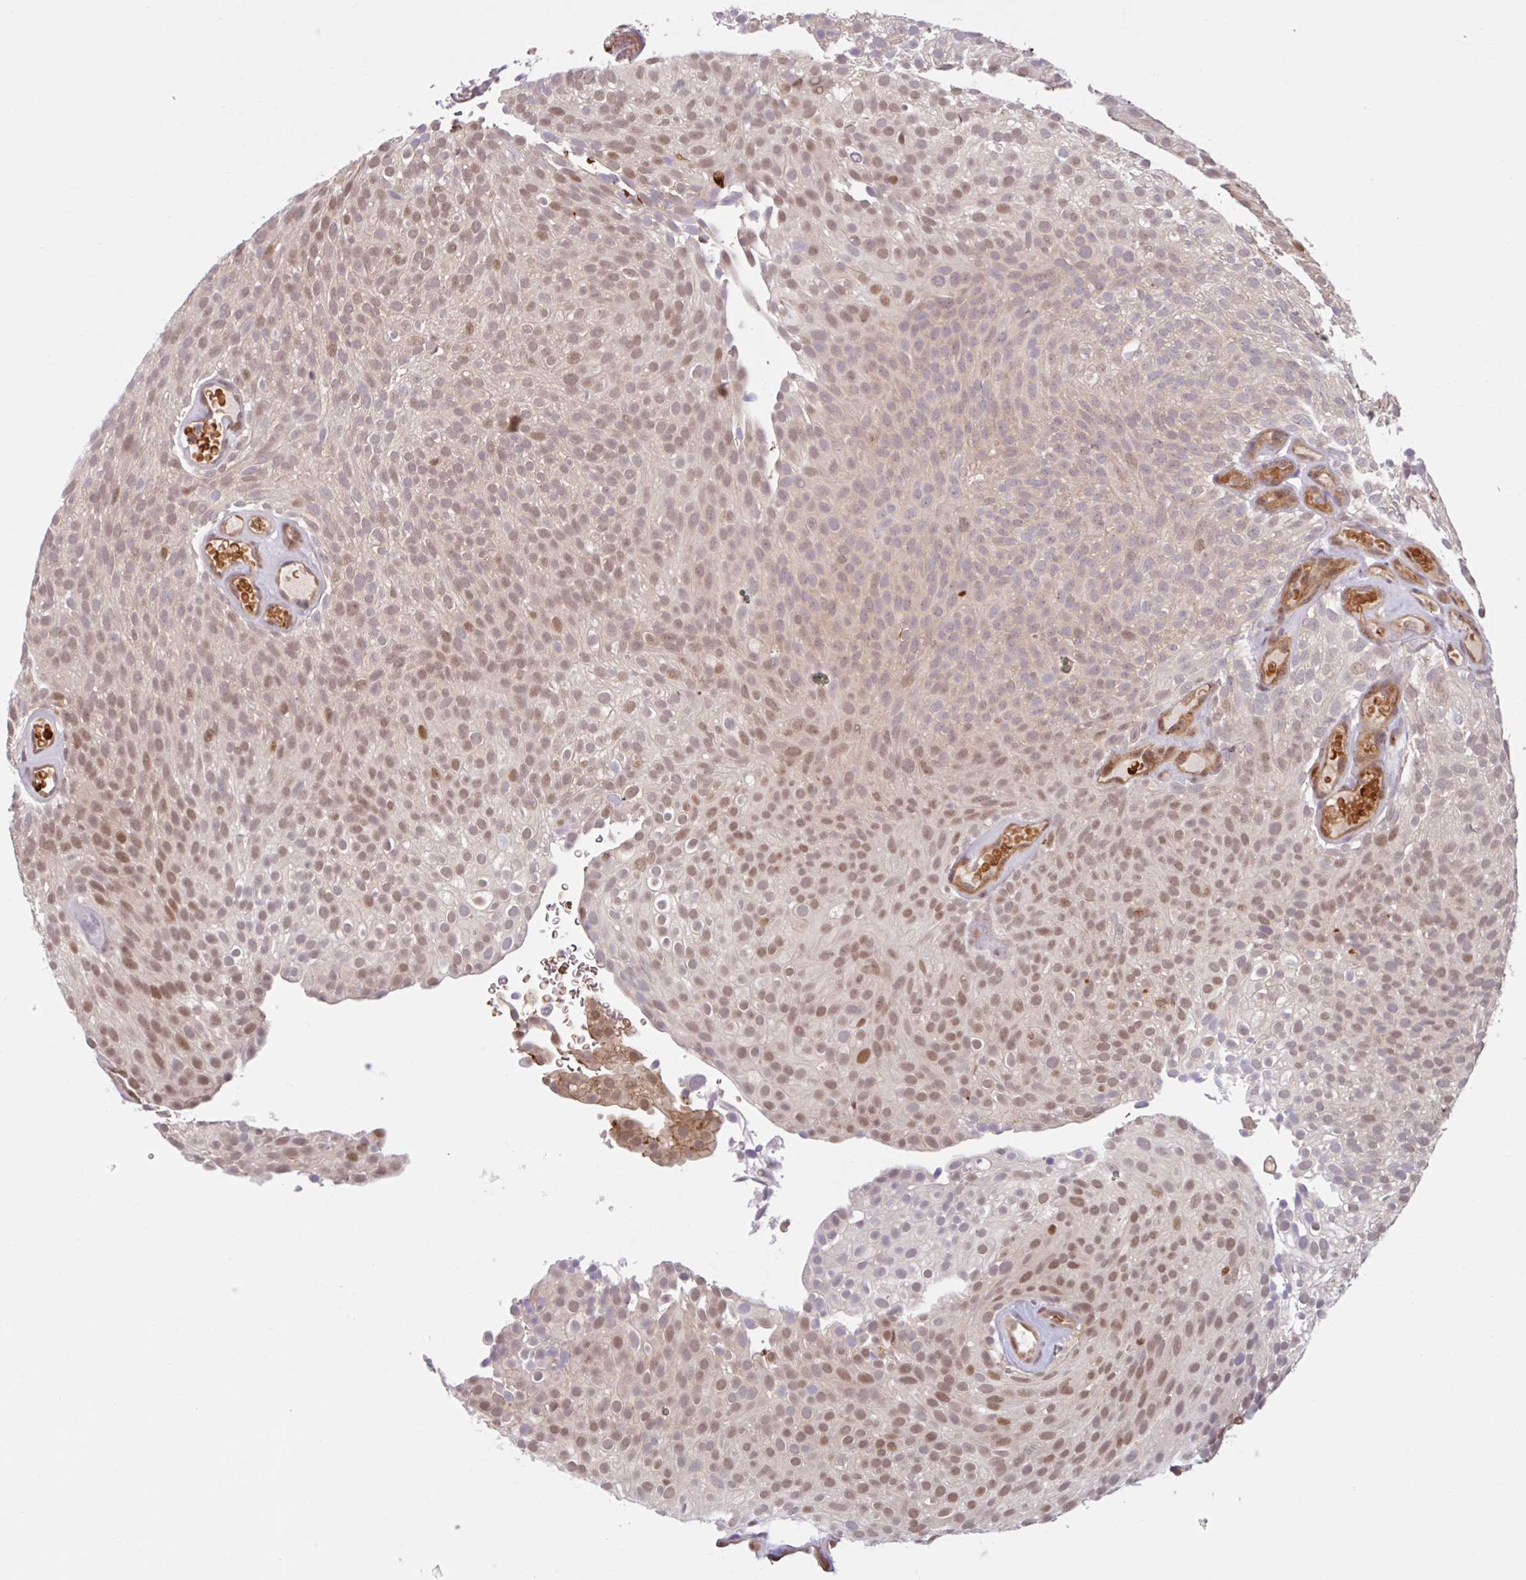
{"staining": {"intensity": "moderate", "quantity": ">75%", "location": "nuclear"}, "tissue": "urothelial cancer", "cell_type": "Tumor cells", "image_type": "cancer", "snomed": [{"axis": "morphology", "description": "Urothelial carcinoma, Low grade"}, {"axis": "topography", "description": "Urinary bladder"}], "caption": "Immunohistochemistry (IHC) (DAB) staining of human urothelial carcinoma (low-grade) demonstrates moderate nuclear protein positivity in approximately >75% of tumor cells.", "gene": "HMBS", "patient": {"sex": "male", "age": 78}}